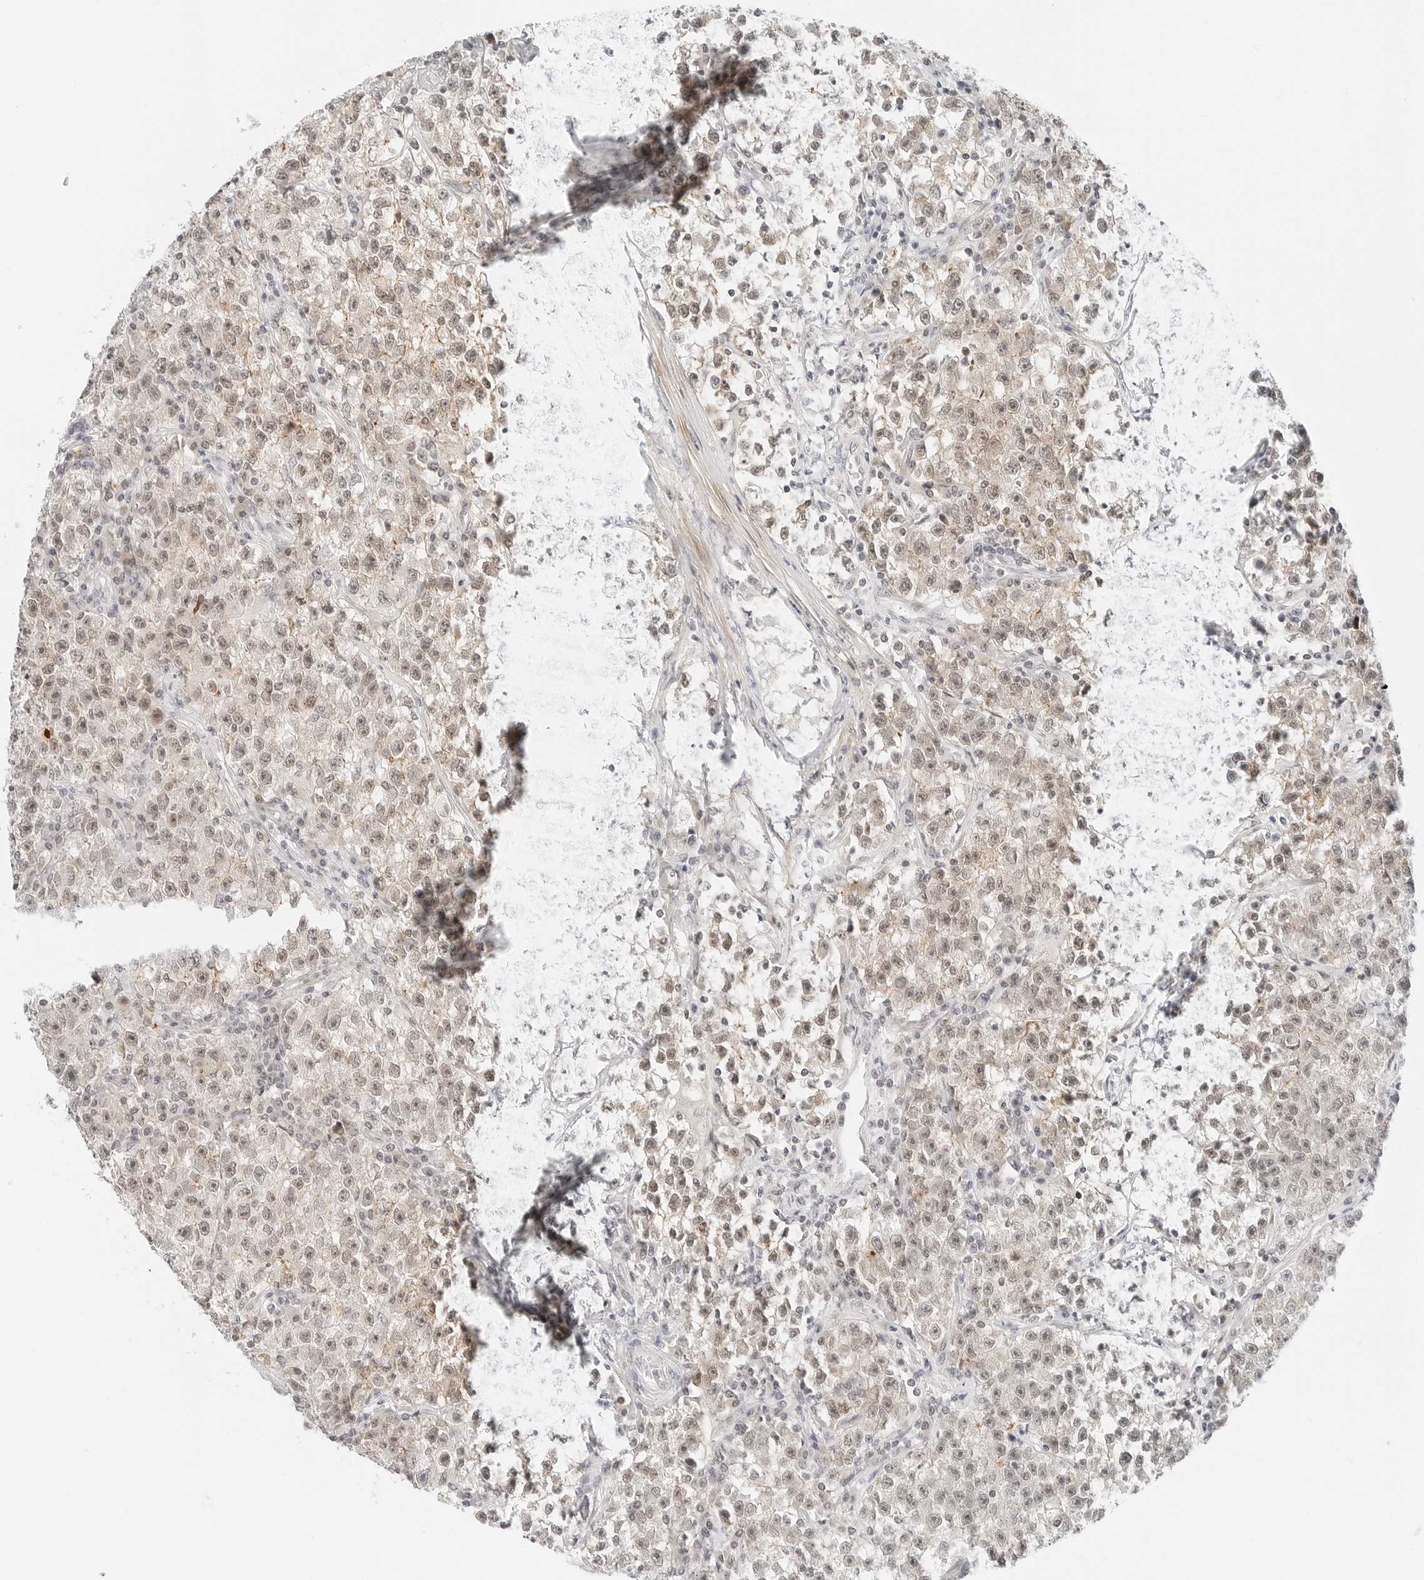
{"staining": {"intensity": "moderate", "quantity": ">75%", "location": "nuclear"}, "tissue": "testis cancer", "cell_type": "Tumor cells", "image_type": "cancer", "snomed": [{"axis": "morphology", "description": "Seminoma, NOS"}, {"axis": "topography", "description": "Testis"}], "caption": "A micrograph of human testis cancer (seminoma) stained for a protein shows moderate nuclear brown staining in tumor cells.", "gene": "NEO1", "patient": {"sex": "male", "age": 22}}